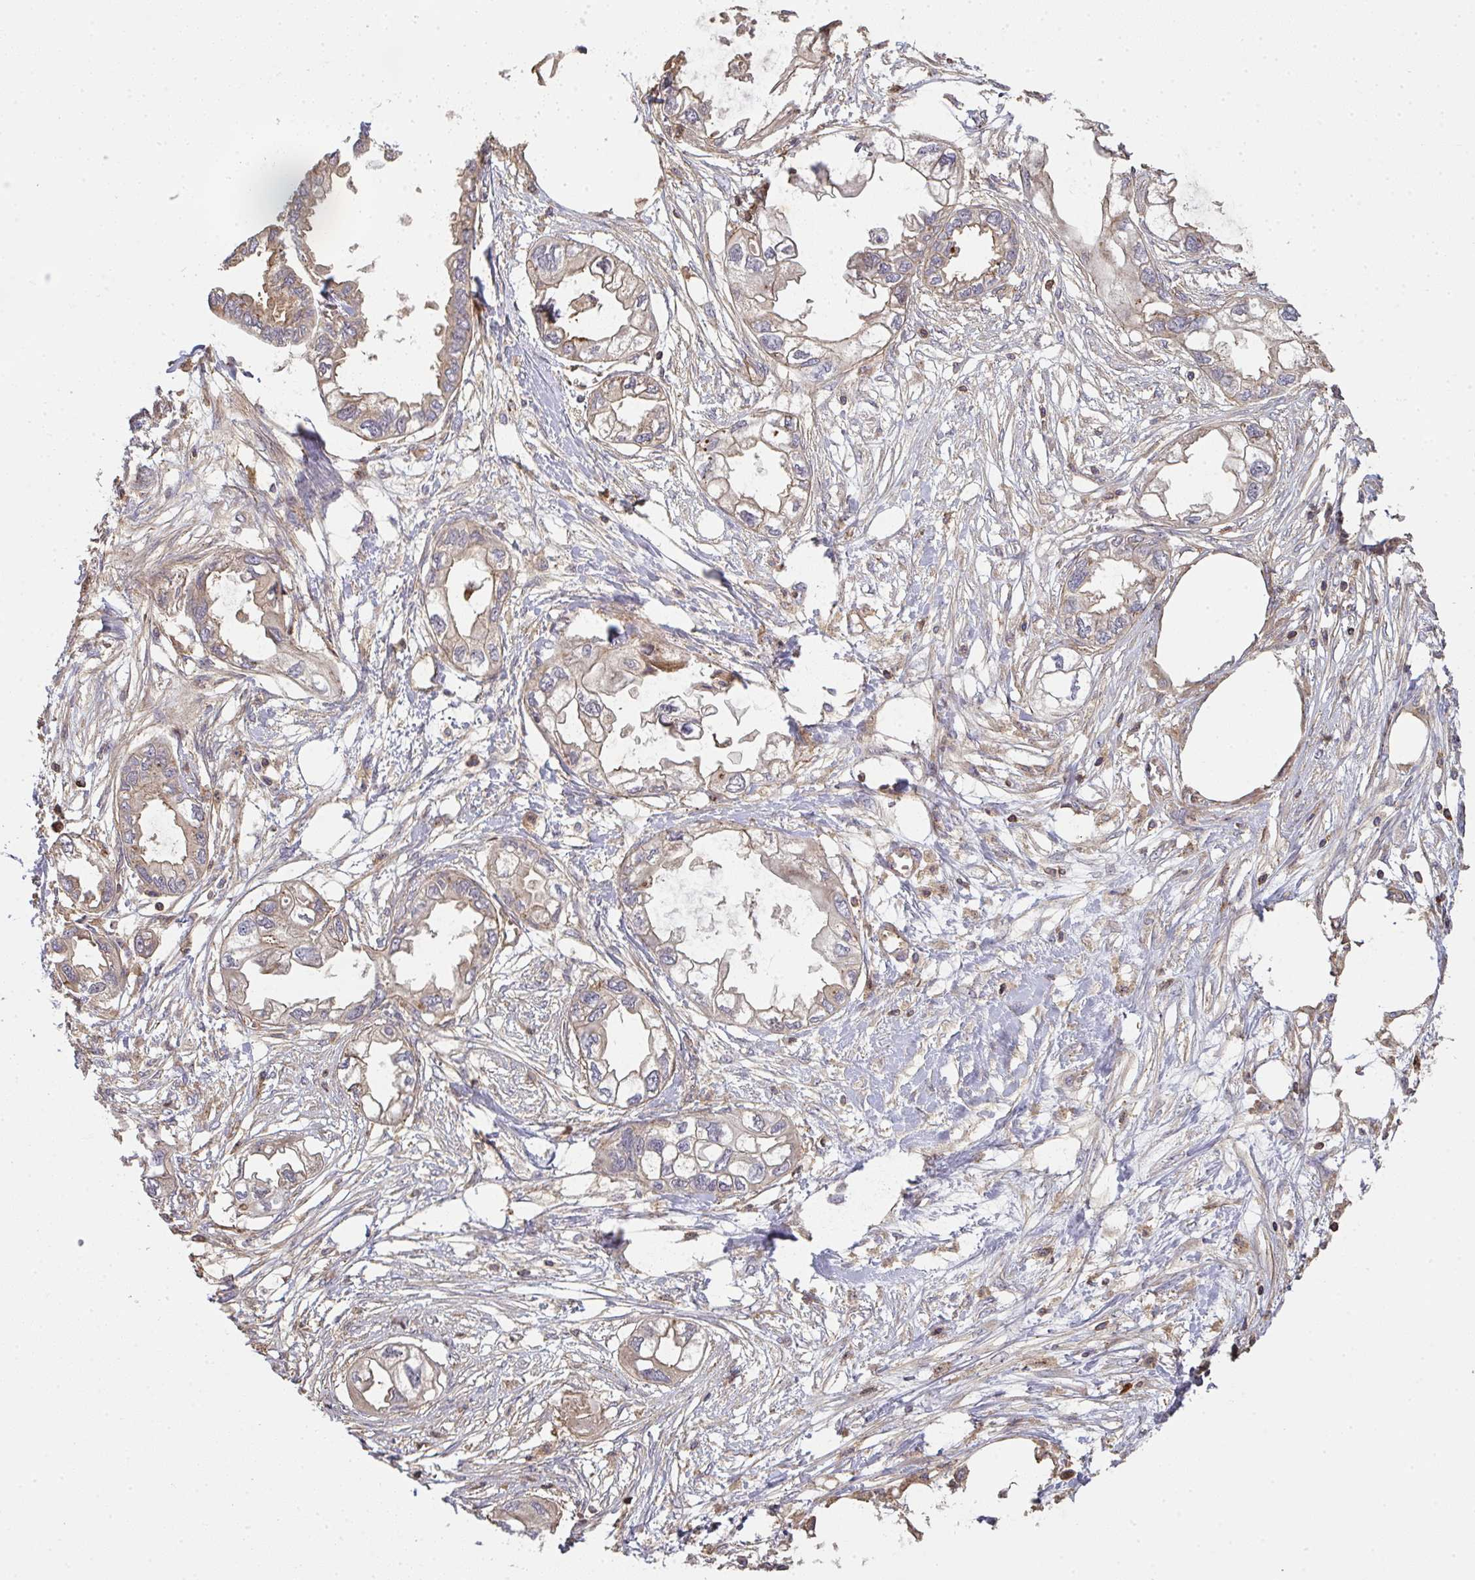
{"staining": {"intensity": "weak", "quantity": ">75%", "location": "cytoplasmic/membranous"}, "tissue": "endometrial cancer", "cell_type": "Tumor cells", "image_type": "cancer", "snomed": [{"axis": "morphology", "description": "Adenocarcinoma, NOS"}, {"axis": "morphology", "description": "Adenocarcinoma, metastatic, NOS"}, {"axis": "topography", "description": "Adipose tissue"}, {"axis": "topography", "description": "Endometrium"}], "caption": "Endometrial cancer was stained to show a protein in brown. There is low levels of weak cytoplasmic/membranous expression in approximately >75% of tumor cells.", "gene": "TNMD", "patient": {"sex": "female", "age": 67}}